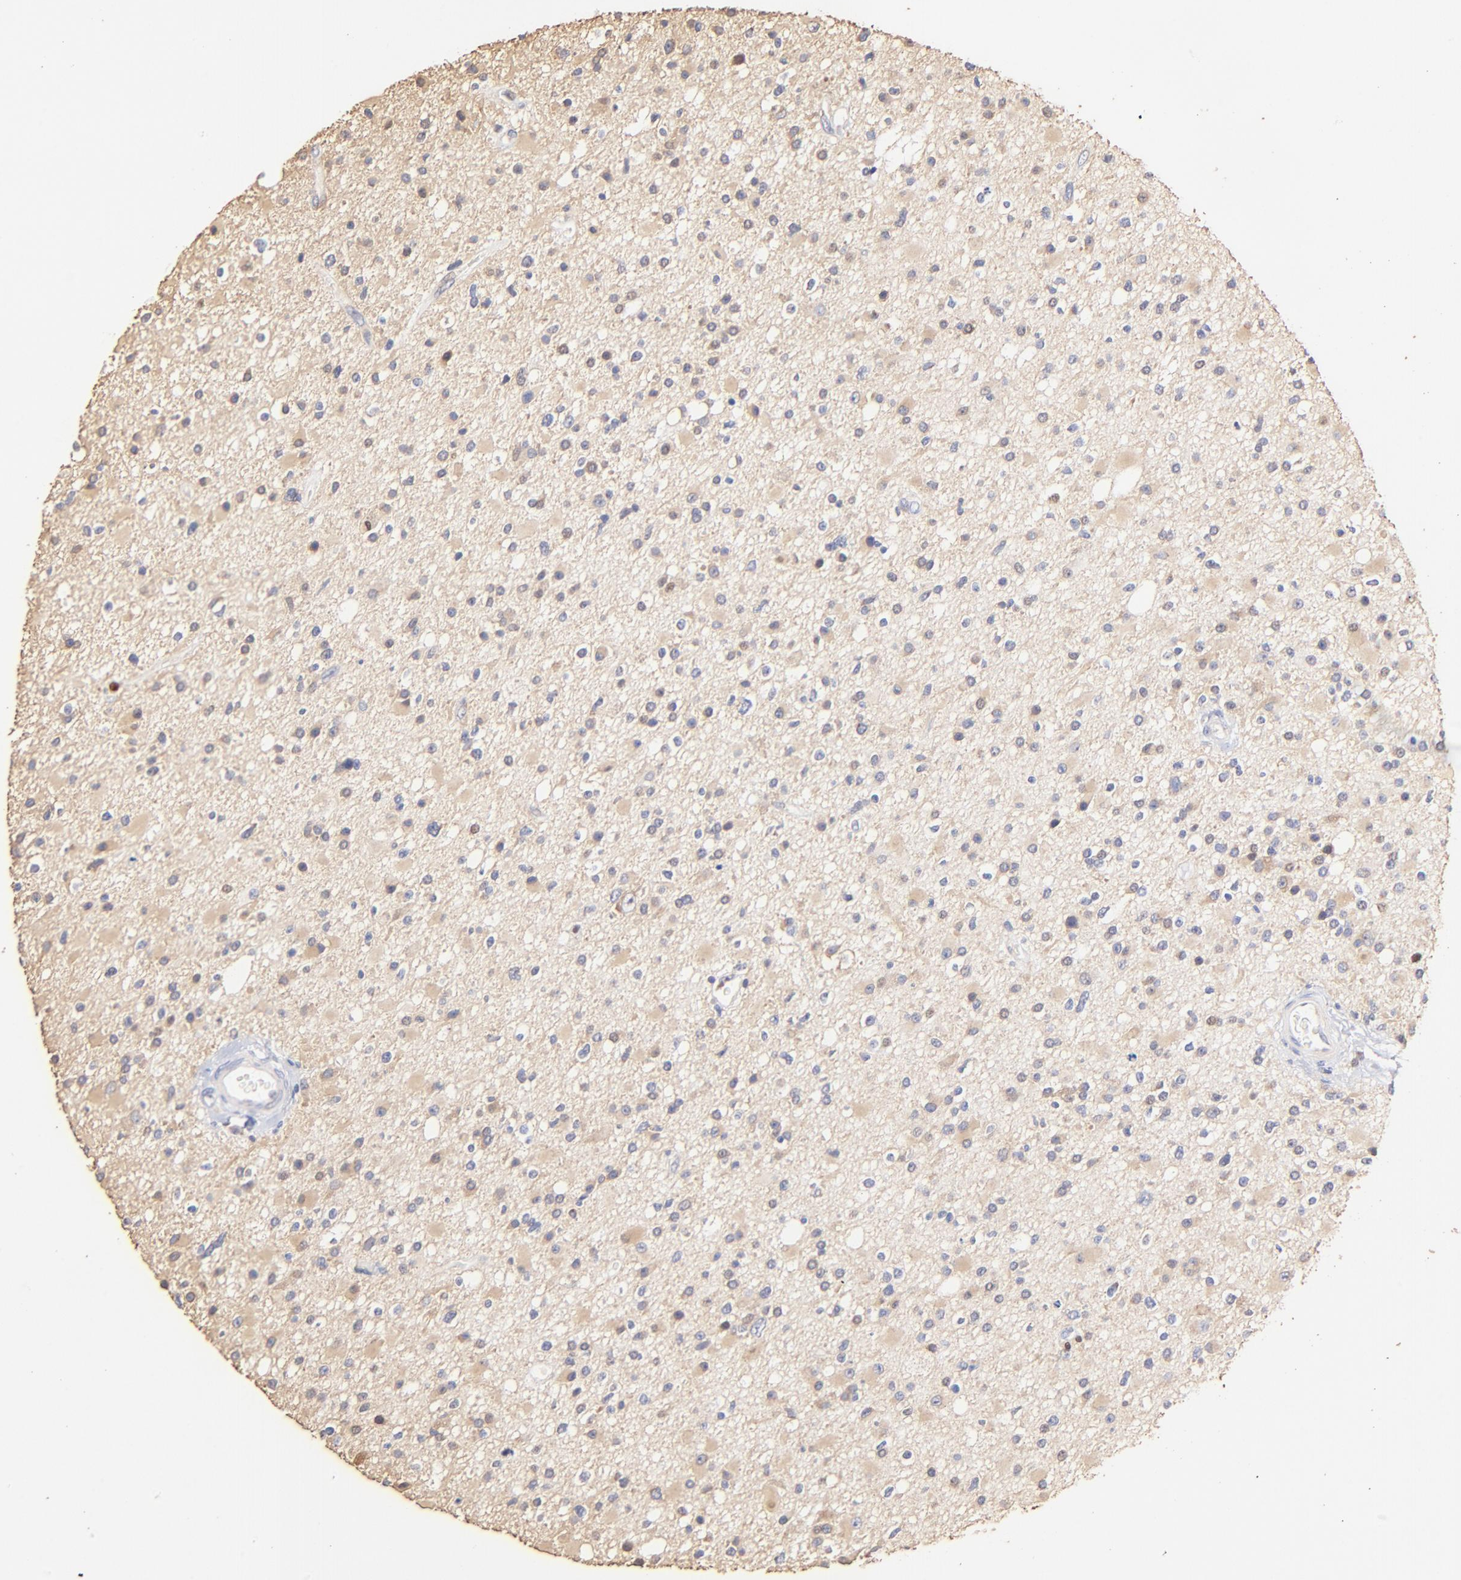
{"staining": {"intensity": "weak", "quantity": "<25%", "location": "cytoplasmic/membranous"}, "tissue": "glioma", "cell_type": "Tumor cells", "image_type": "cancer", "snomed": [{"axis": "morphology", "description": "Glioma, malignant, High grade"}, {"axis": "topography", "description": "Brain"}], "caption": "Tumor cells show no significant staining in glioma. Nuclei are stained in blue.", "gene": "BBOF1", "patient": {"sex": "male", "age": 33}}